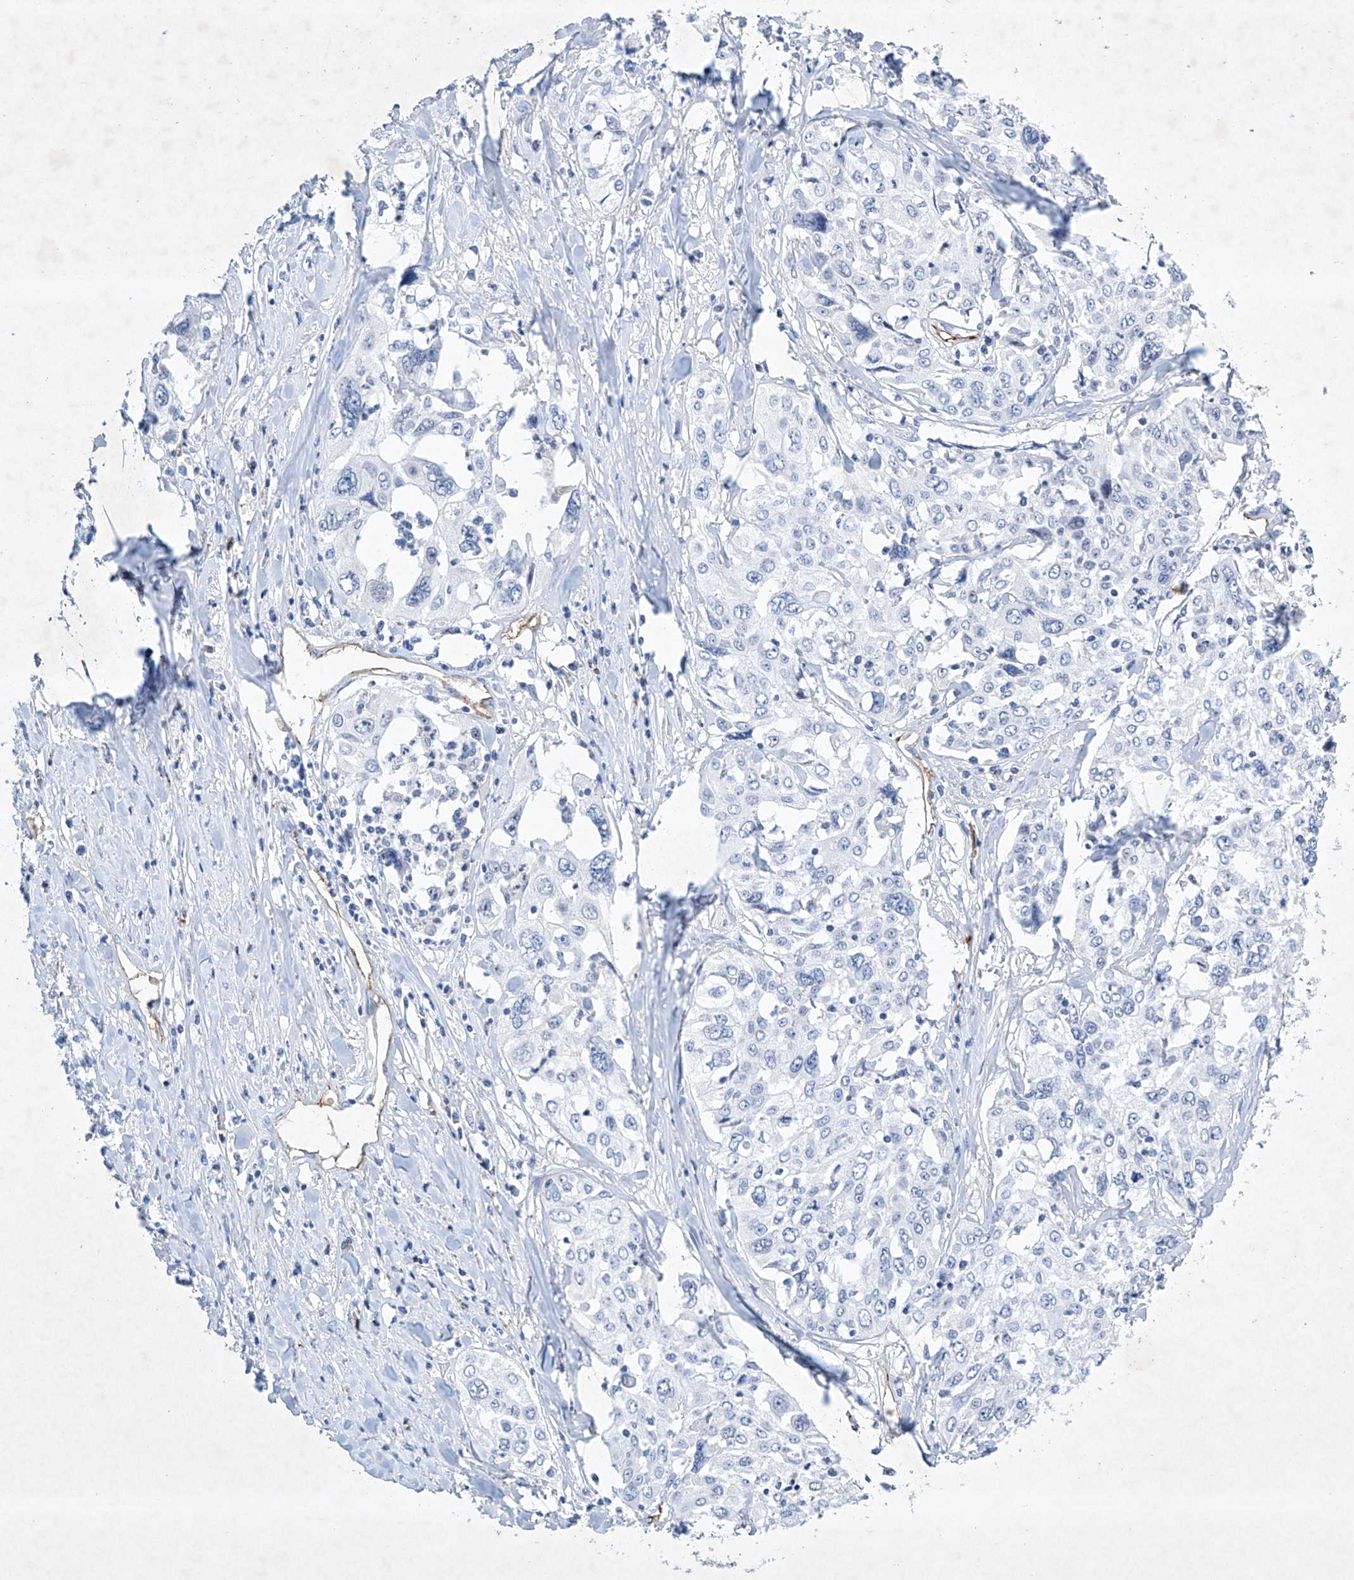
{"staining": {"intensity": "negative", "quantity": "none", "location": "none"}, "tissue": "cervical cancer", "cell_type": "Tumor cells", "image_type": "cancer", "snomed": [{"axis": "morphology", "description": "Squamous cell carcinoma, NOS"}, {"axis": "topography", "description": "Cervix"}], "caption": "Squamous cell carcinoma (cervical) was stained to show a protein in brown. There is no significant positivity in tumor cells.", "gene": "ETV7", "patient": {"sex": "female", "age": 31}}